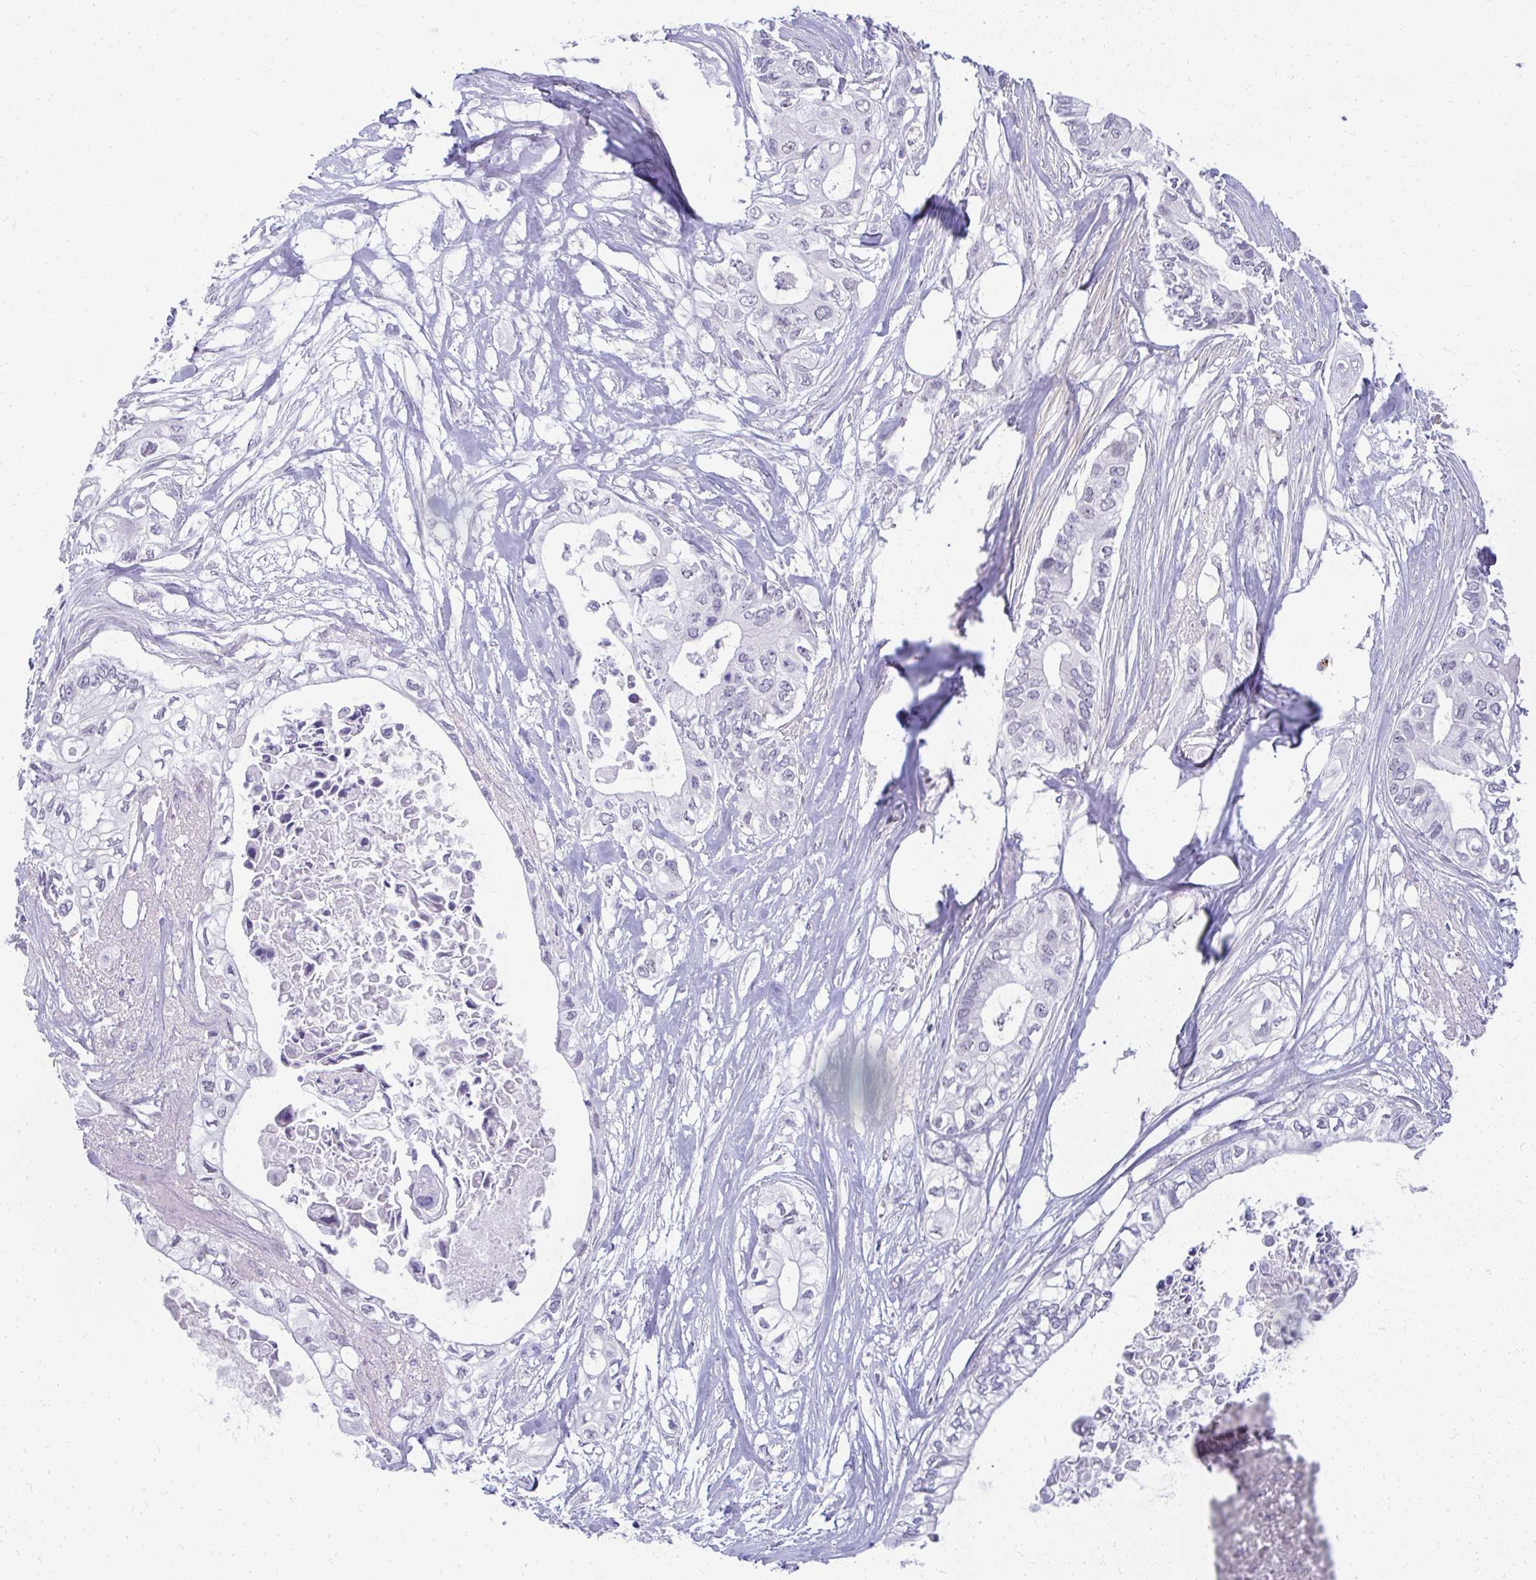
{"staining": {"intensity": "negative", "quantity": "none", "location": "none"}, "tissue": "pancreatic cancer", "cell_type": "Tumor cells", "image_type": "cancer", "snomed": [{"axis": "morphology", "description": "Adenocarcinoma, NOS"}, {"axis": "topography", "description": "Pancreas"}], "caption": "The image shows no significant expression in tumor cells of adenocarcinoma (pancreatic).", "gene": "TEX33", "patient": {"sex": "female", "age": 63}}